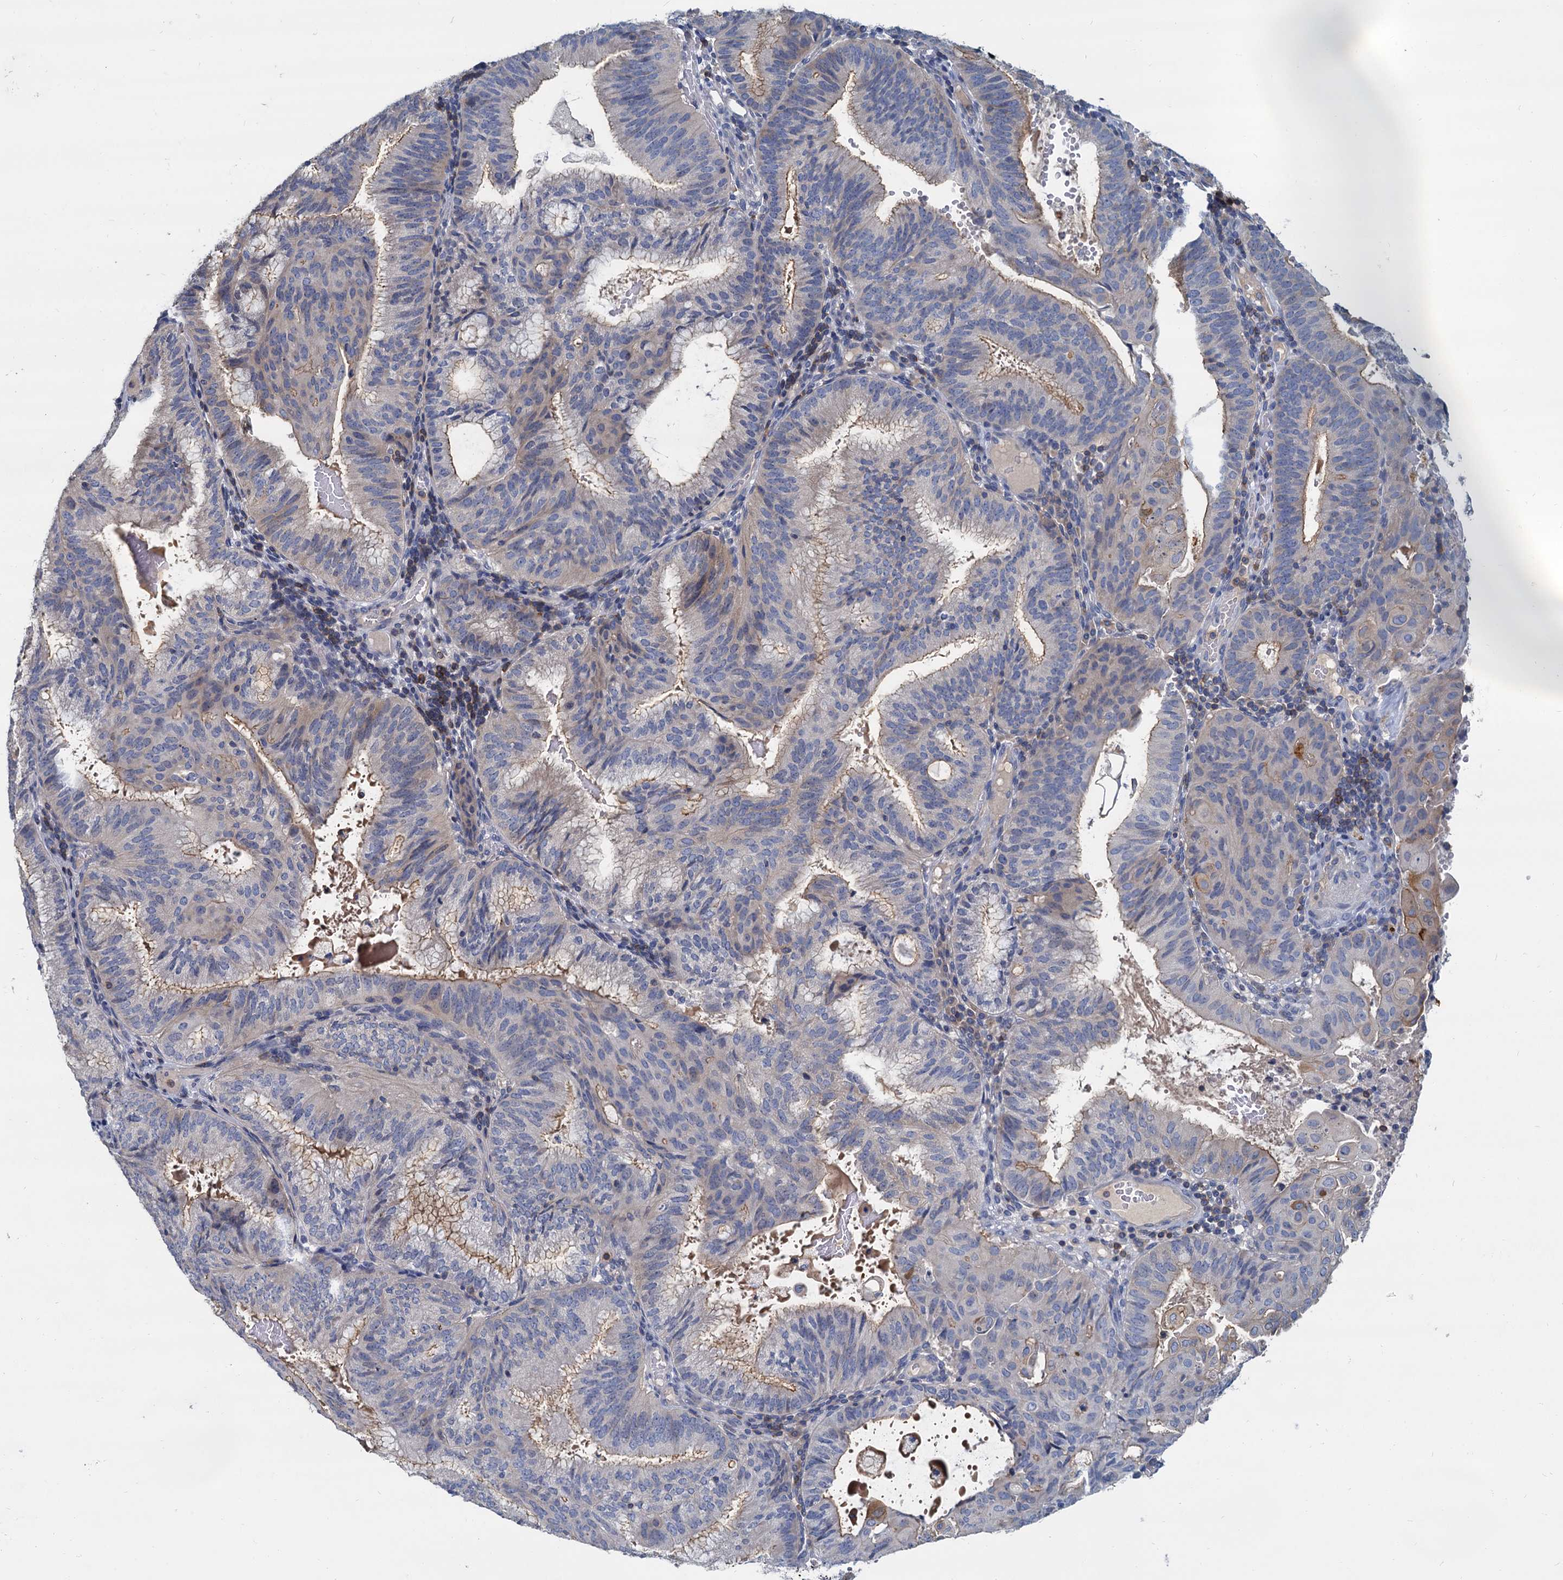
{"staining": {"intensity": "weak", "quantity": "<25%", "location": "cytoplasmic/membranous"}, "tissue": "endometrial cancer", "cell_type": "Tumor cells", "image_type": "cancer", "snomed": [{"axis": "morphology", "description": "Adenocarcinoma, NOS"}, {"axis": "topography", "description": "Endometrium"}], "caption": "High magnification brightfield microscopy of endometrial cancer (adenocarcinoma) stained with DAB (brown) and counterstained with hematoxylin (blue): tumor cells show no significant staining.", "gene": "ACSM3", "patient": {"sex": "female", "age": 49}}